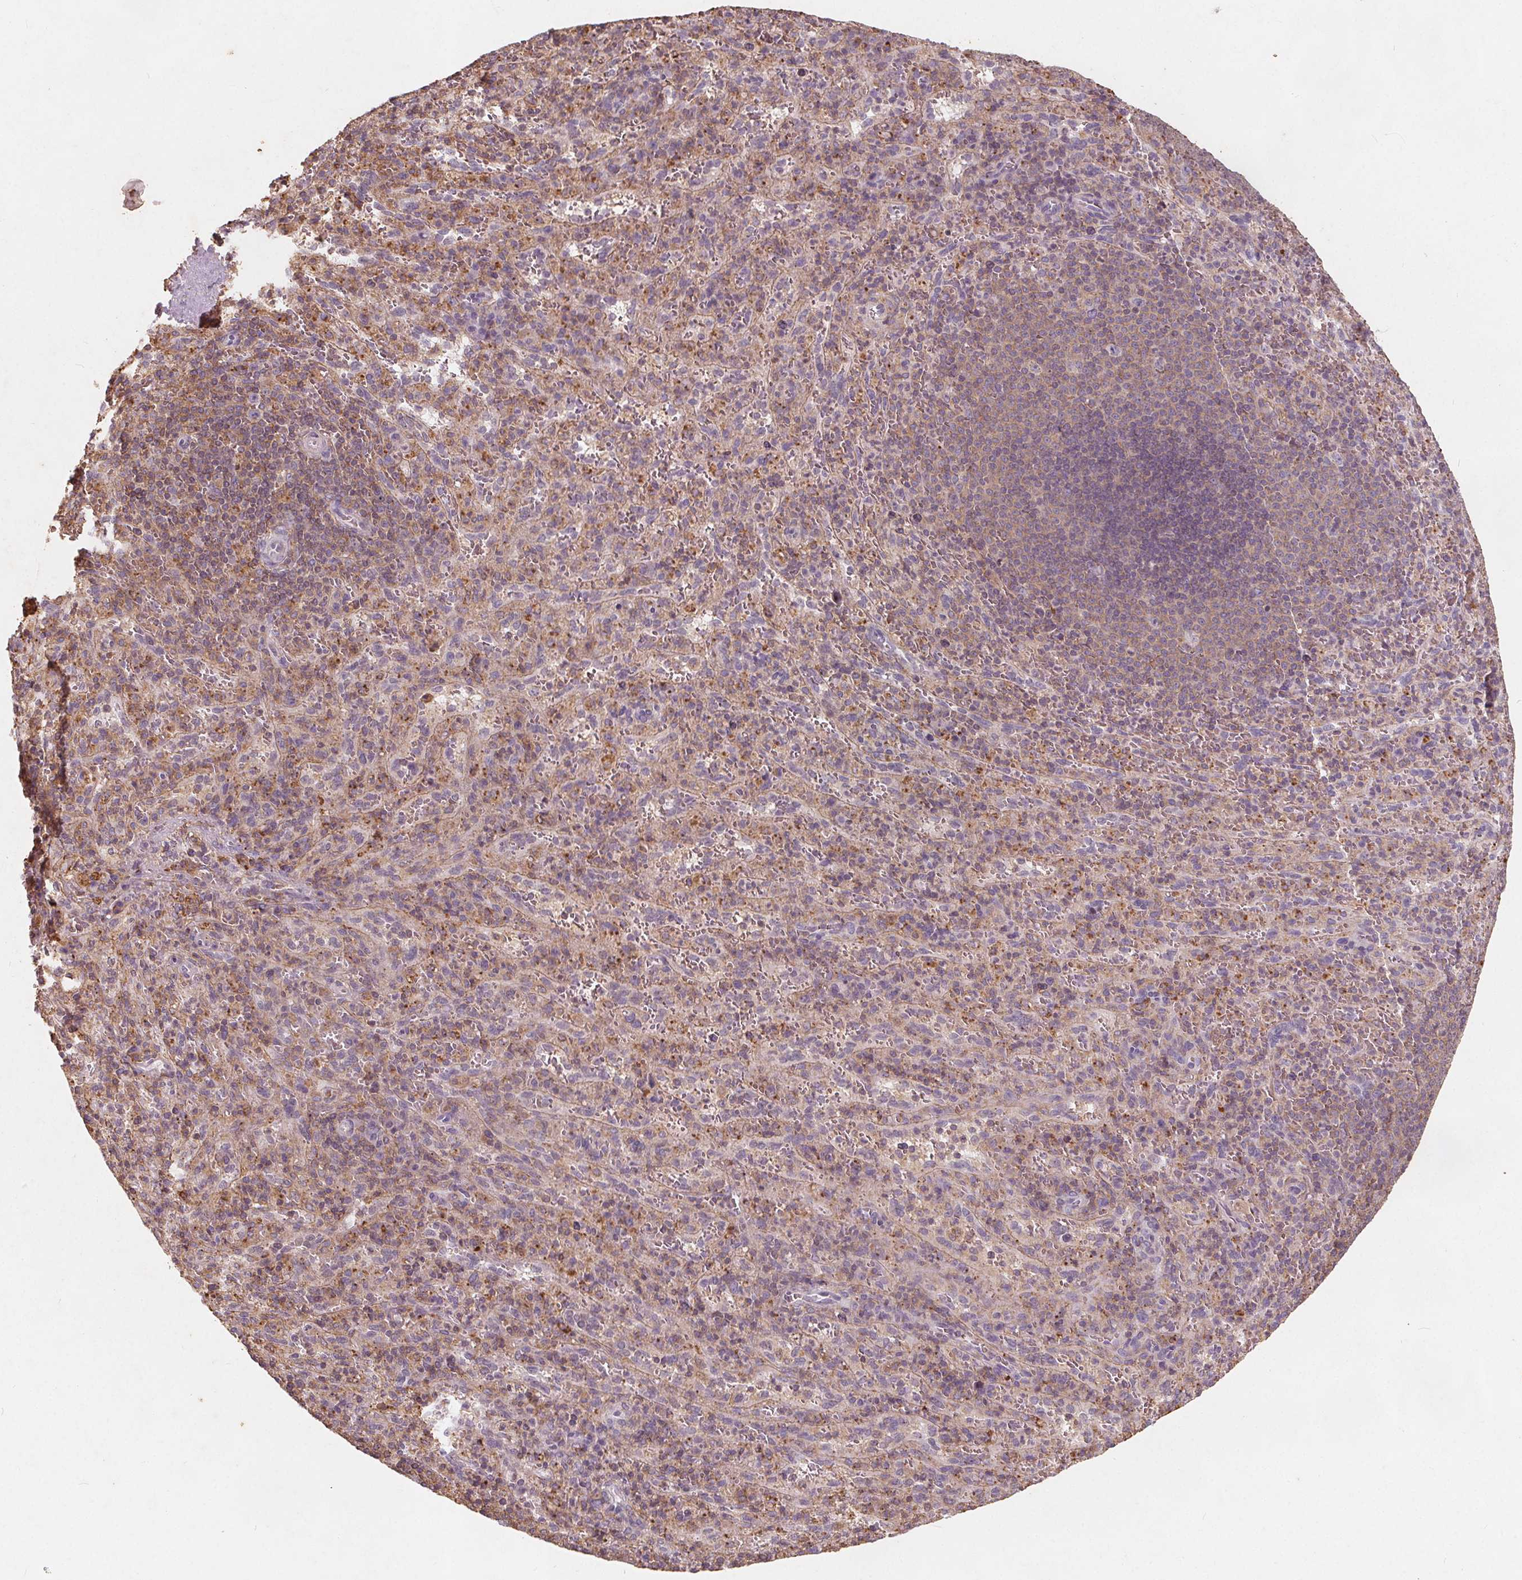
{"staining": {"intensity": "moderate", "quantity": "25%-75%", "location": "cytoplasmic/membranous"}, "tissue": "spleen", "cell_type": "Cells in red pulp", "image_type": "normal", "snomed": [{"axis": "morphology", "description": "Normal tissue, NOS"}, {"axis": "topography", "description": "Spleen"}], "caption": "IHC image of normal spleen: human spleen stained using IHC exhibits medium levels of moderate protein expression localized specifically in the cytoplasmic/membranous of cells in red pulp, appearing as a cytoplasmic/membranous brown color.", "gene": "C19orf84", "patient": {"sex": "male", "age": 57}}